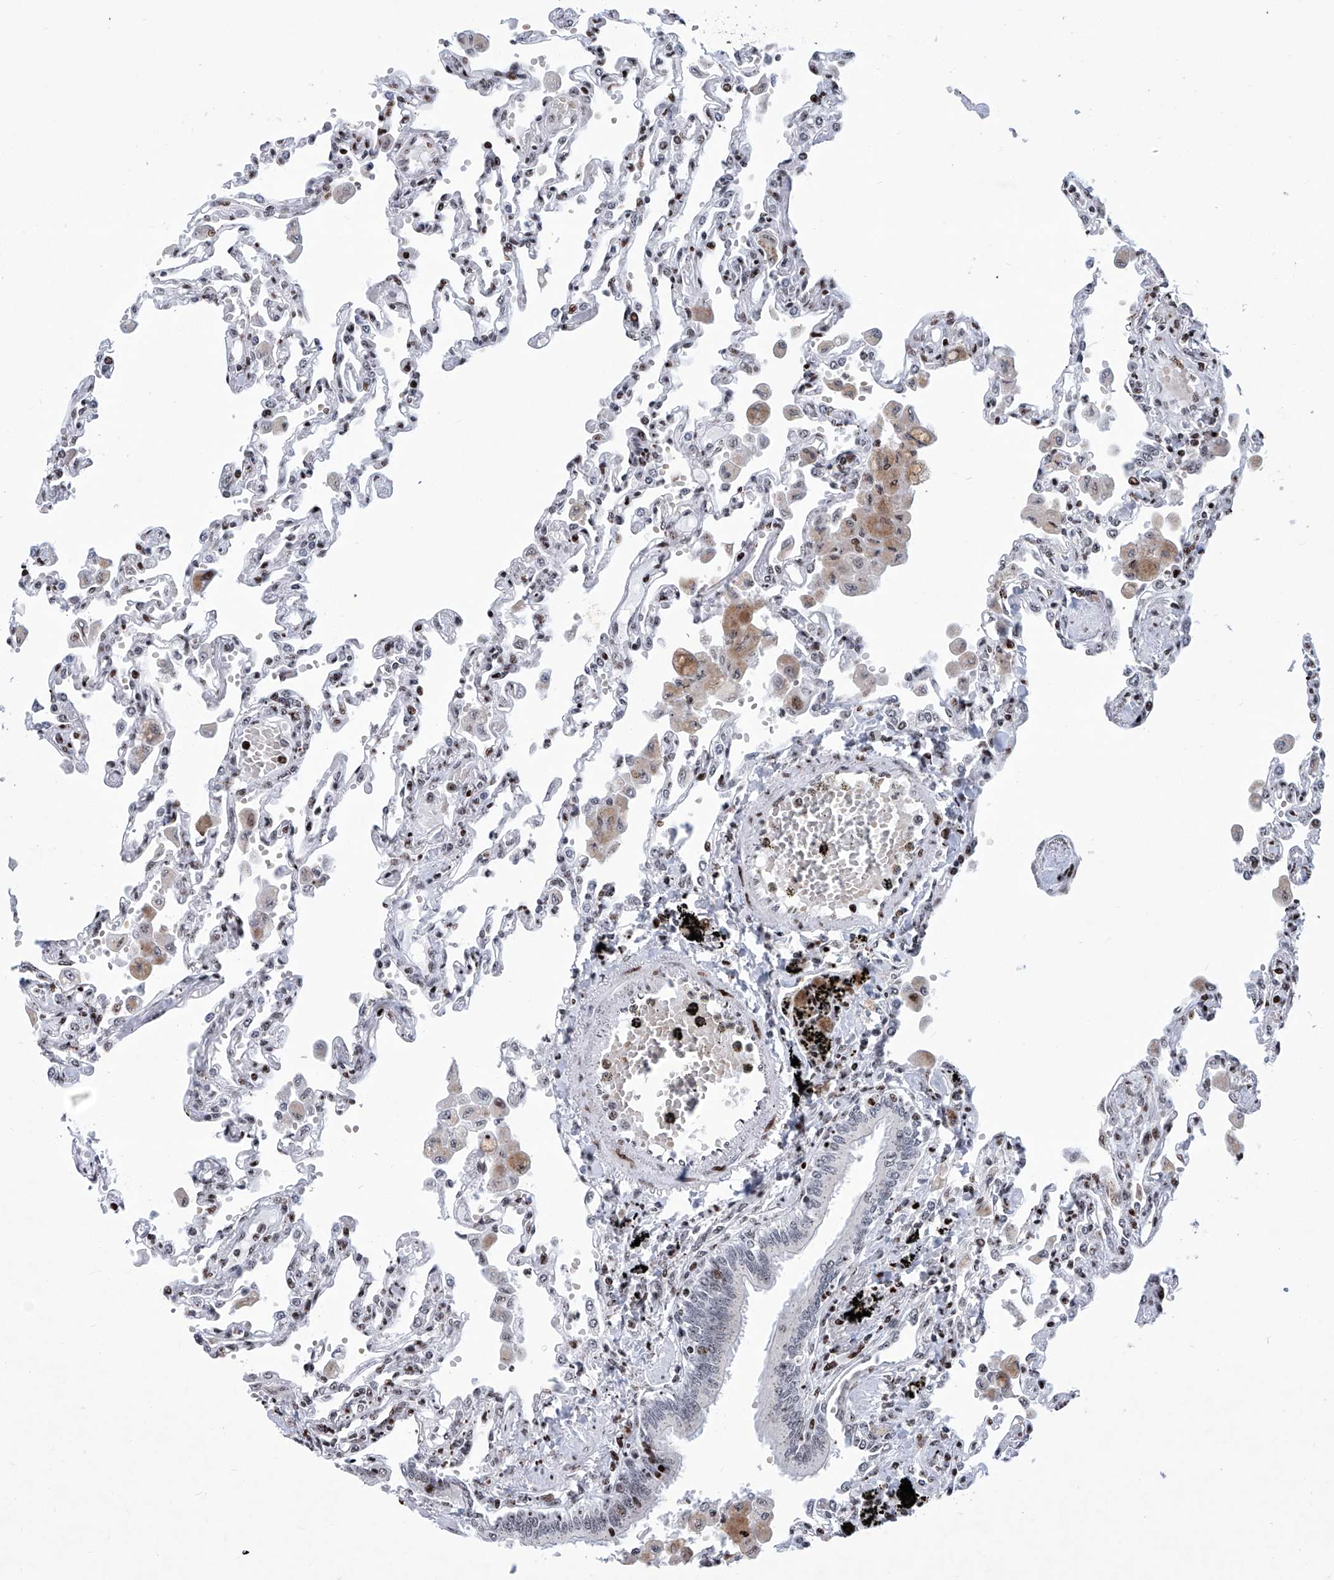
{"staining": {"intensity": "strong", "quantity": "25%-75%", "location": "nuclear"}, "tissue": "lung", "cell_type": "Alveolar cells", "image_type": "normal", "snomed": [{"axis": "morphology", "description": "Normal tissue, NOS"}, {"axis": "topography", "description": "Bronchus"}, {"axis": "topography", "description": "Lung"}], "caption": "A micrograph of human lung stained for a protein reveals strong nuclear brown staining in alveolar cells. (brown staining indicates protein expression, while blue staining denotes nuclei).", "gene": "HEY2", "patient": {"sex": "female", "age": 49}}